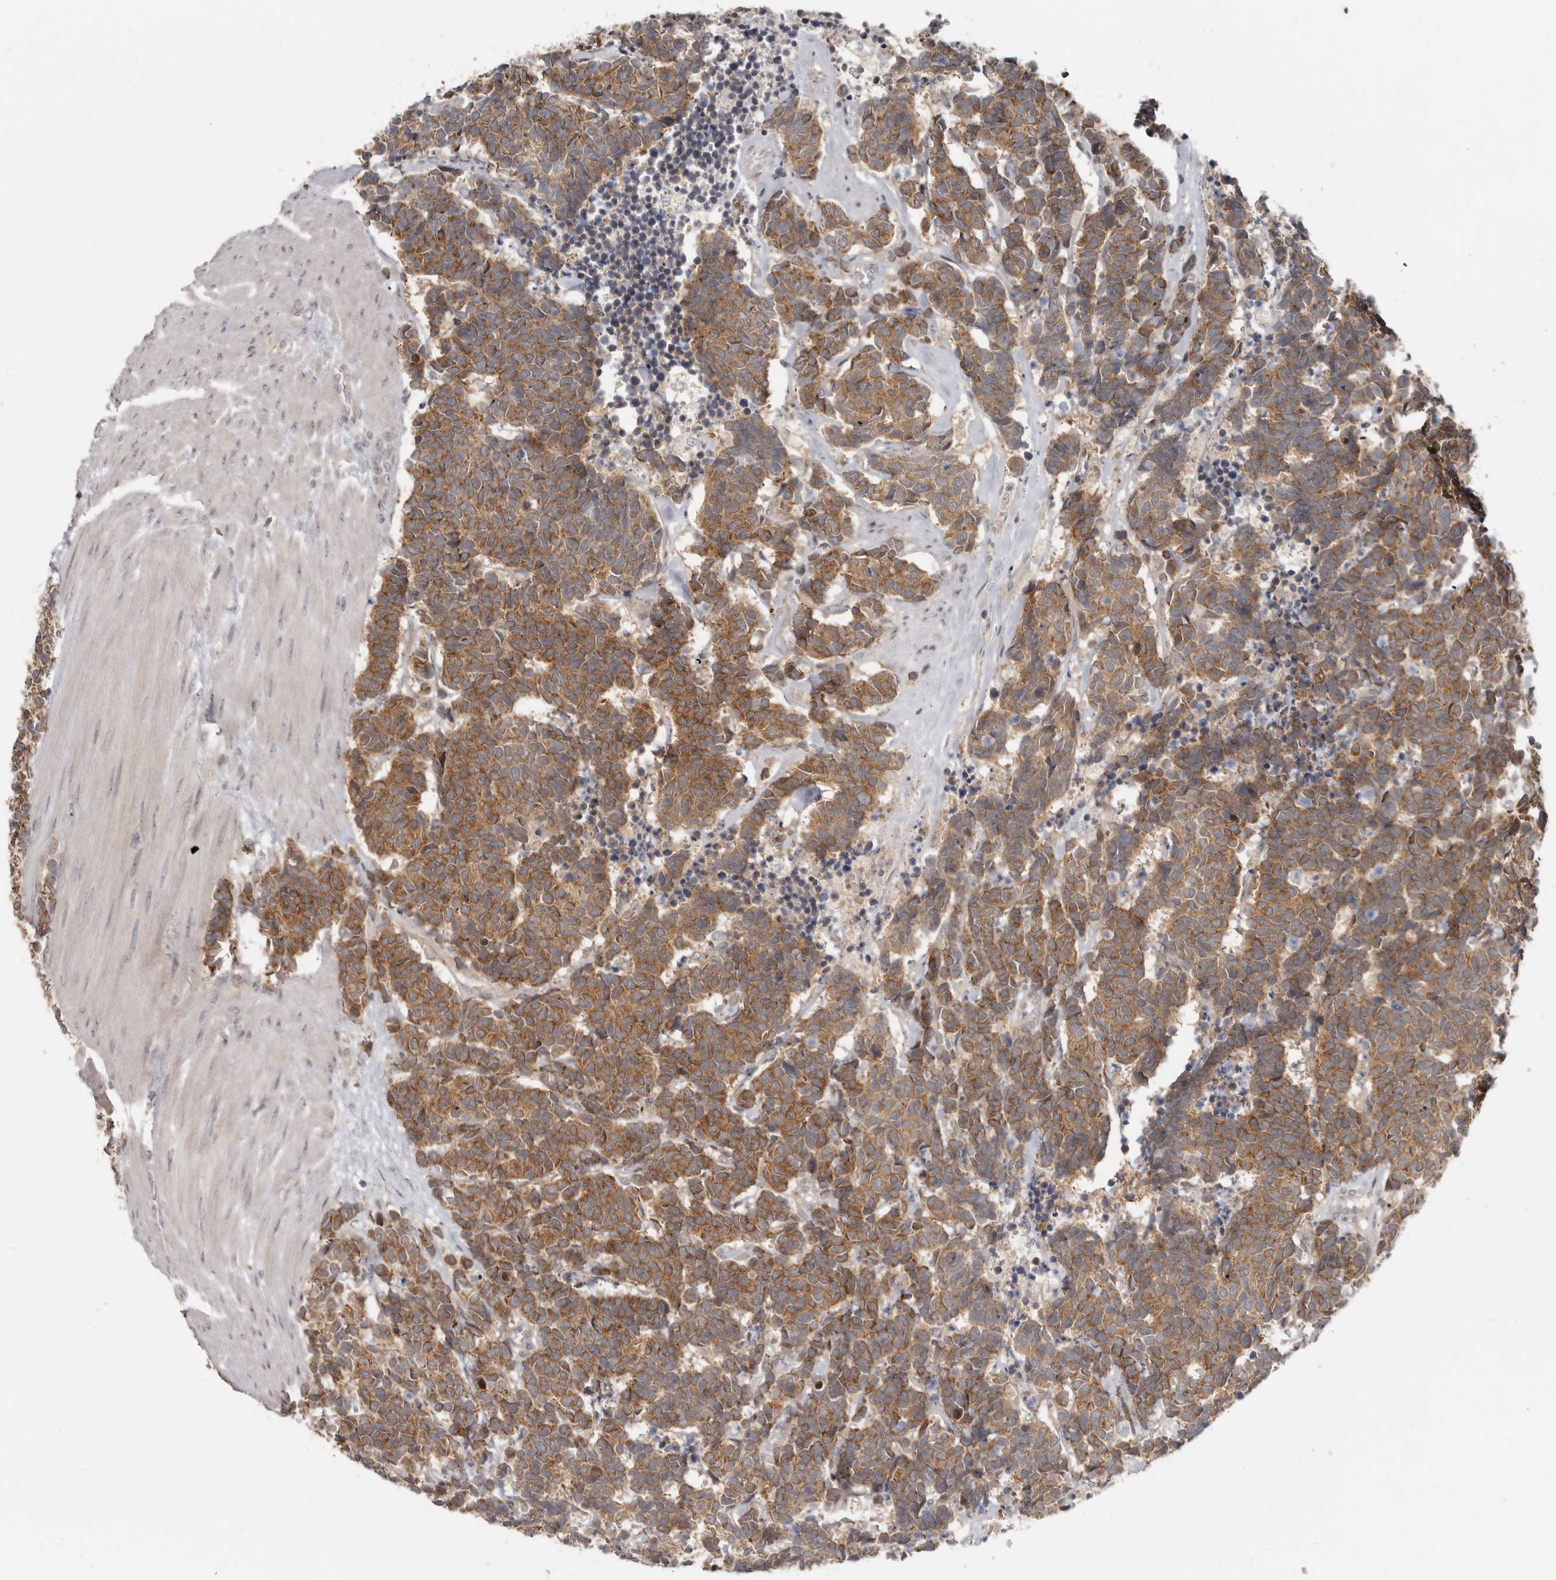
{"staining": {"intensity": "moderate", "quantity": ">75%", "location": "cytoplasmic/membranous"}, "tissue": "carcinoid", "cell_type": "Tumor cells", "image_type": "cancer", "snomed": [{"axis": "morphology", "description": "Carcinoma, NOS"}, {"axis": "morphology", "description": "Carcinoid, malignant, NOS"}, {"axis": "topography", "description": "Urinary bladder"}], "caption": "Brown immunohistochemical staining in human malignant carcinoid exhibits moderate cytoplasmic/membranous positivity in about >75% of tumor cells. (DAB IHC with brightfield microscopy, high magnification).", "gene": "BAD", "patient": {"sex": "male", "age": 57}}